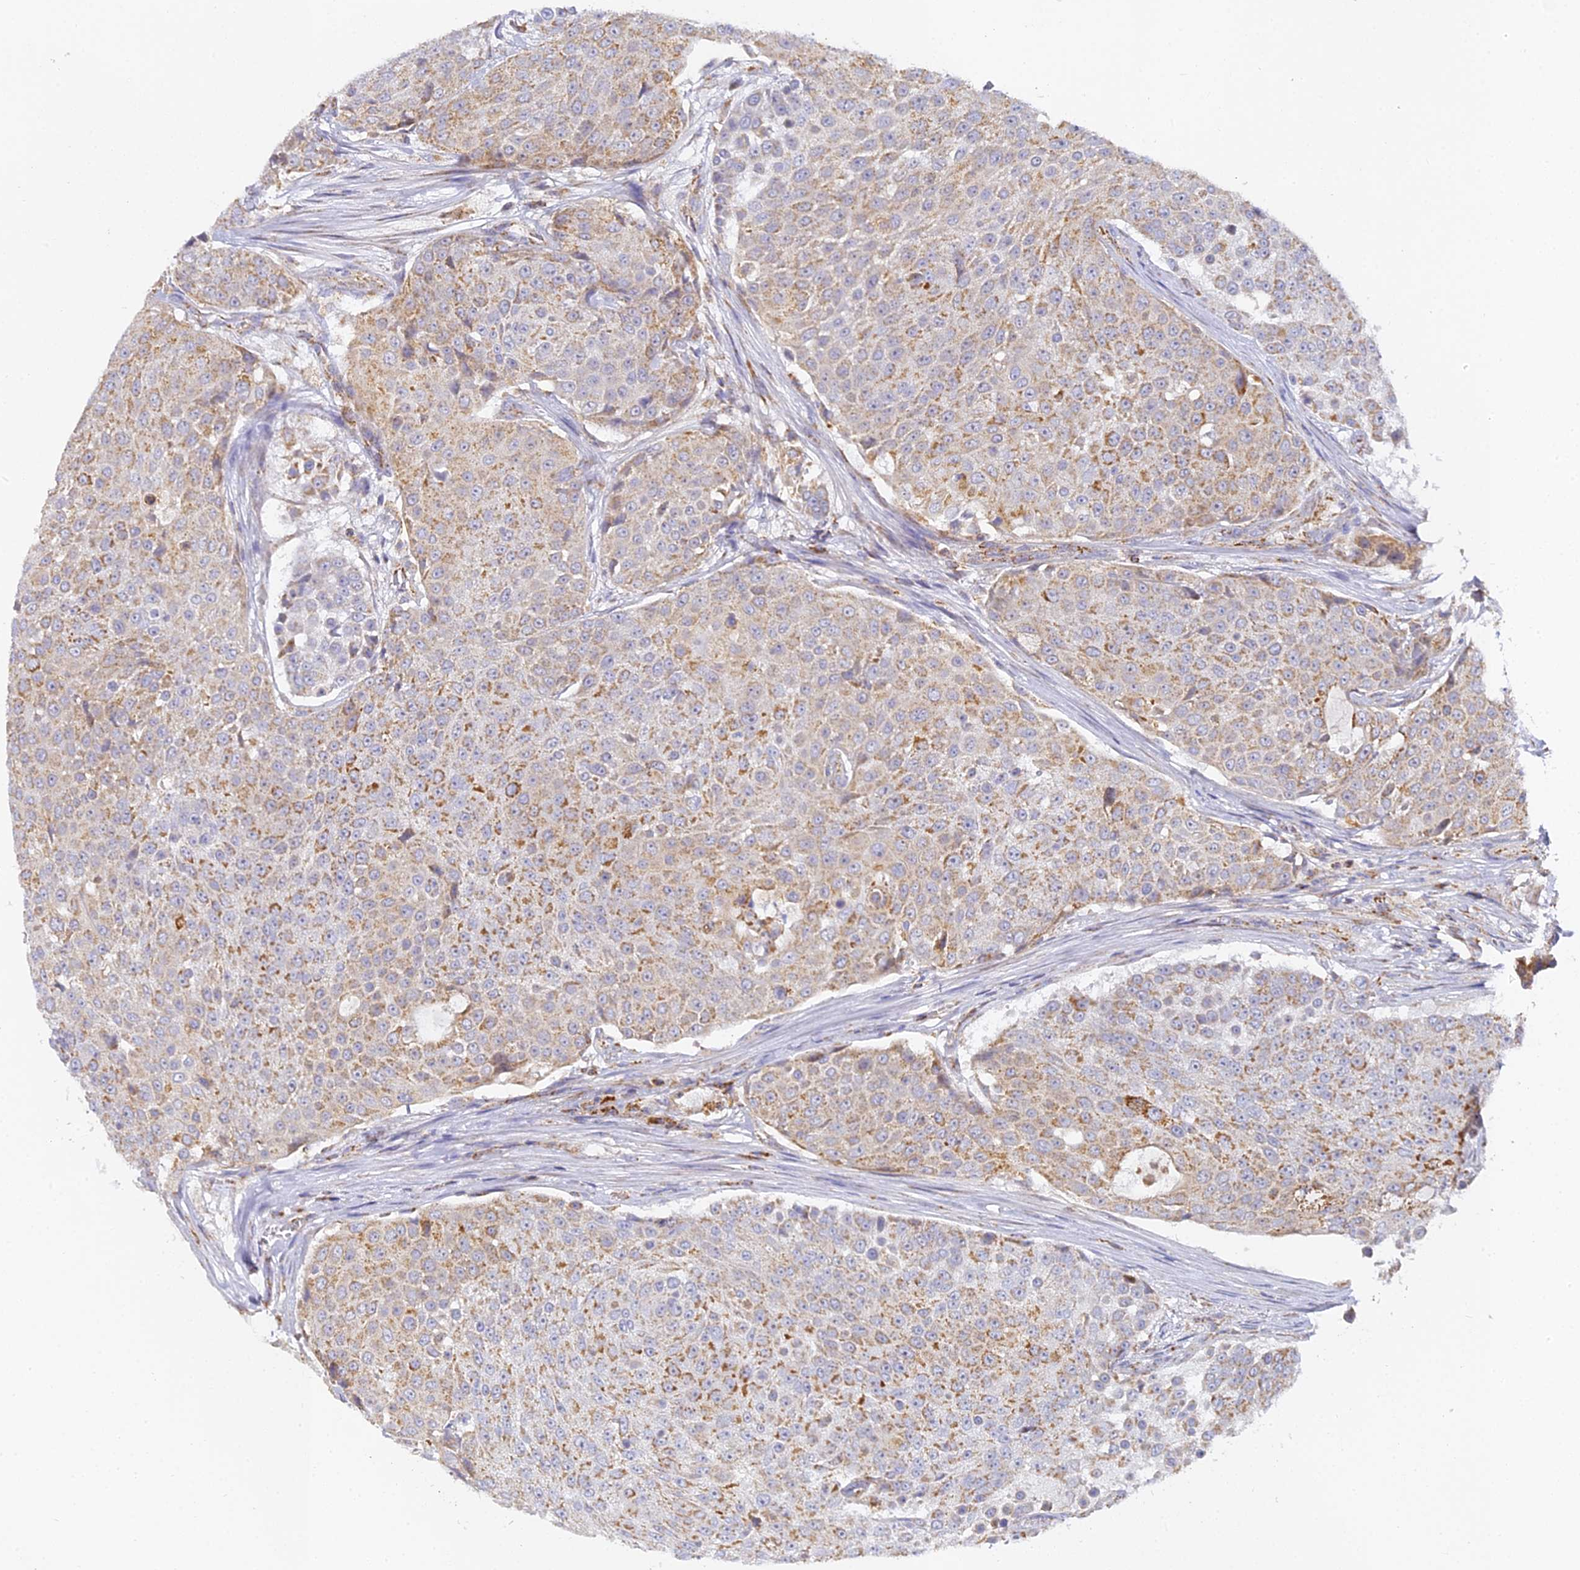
{"staining": {"intensity": "moderate", "quantity": ">75%", "location": "cytoplasmic/membranous"}, "tissue": "urothelial cancer", "cell_type": "Tumor cells", "image_type": "cancer", "snomed": [{"axis": "morphology", "description": "Urothelial carcinoma, High grade"}, {"axis": "topography", "description": "Urinary bladder"}], "caption": "An image showing moderate cytoplasmic/membranous expression in approximately >75% of tumor cells in urothelial carcinoma (high-grade), as visualized by brown immunohistochemical staining.", "gene": "DONSON", "patient": {"sex": "female", "age": 63}}